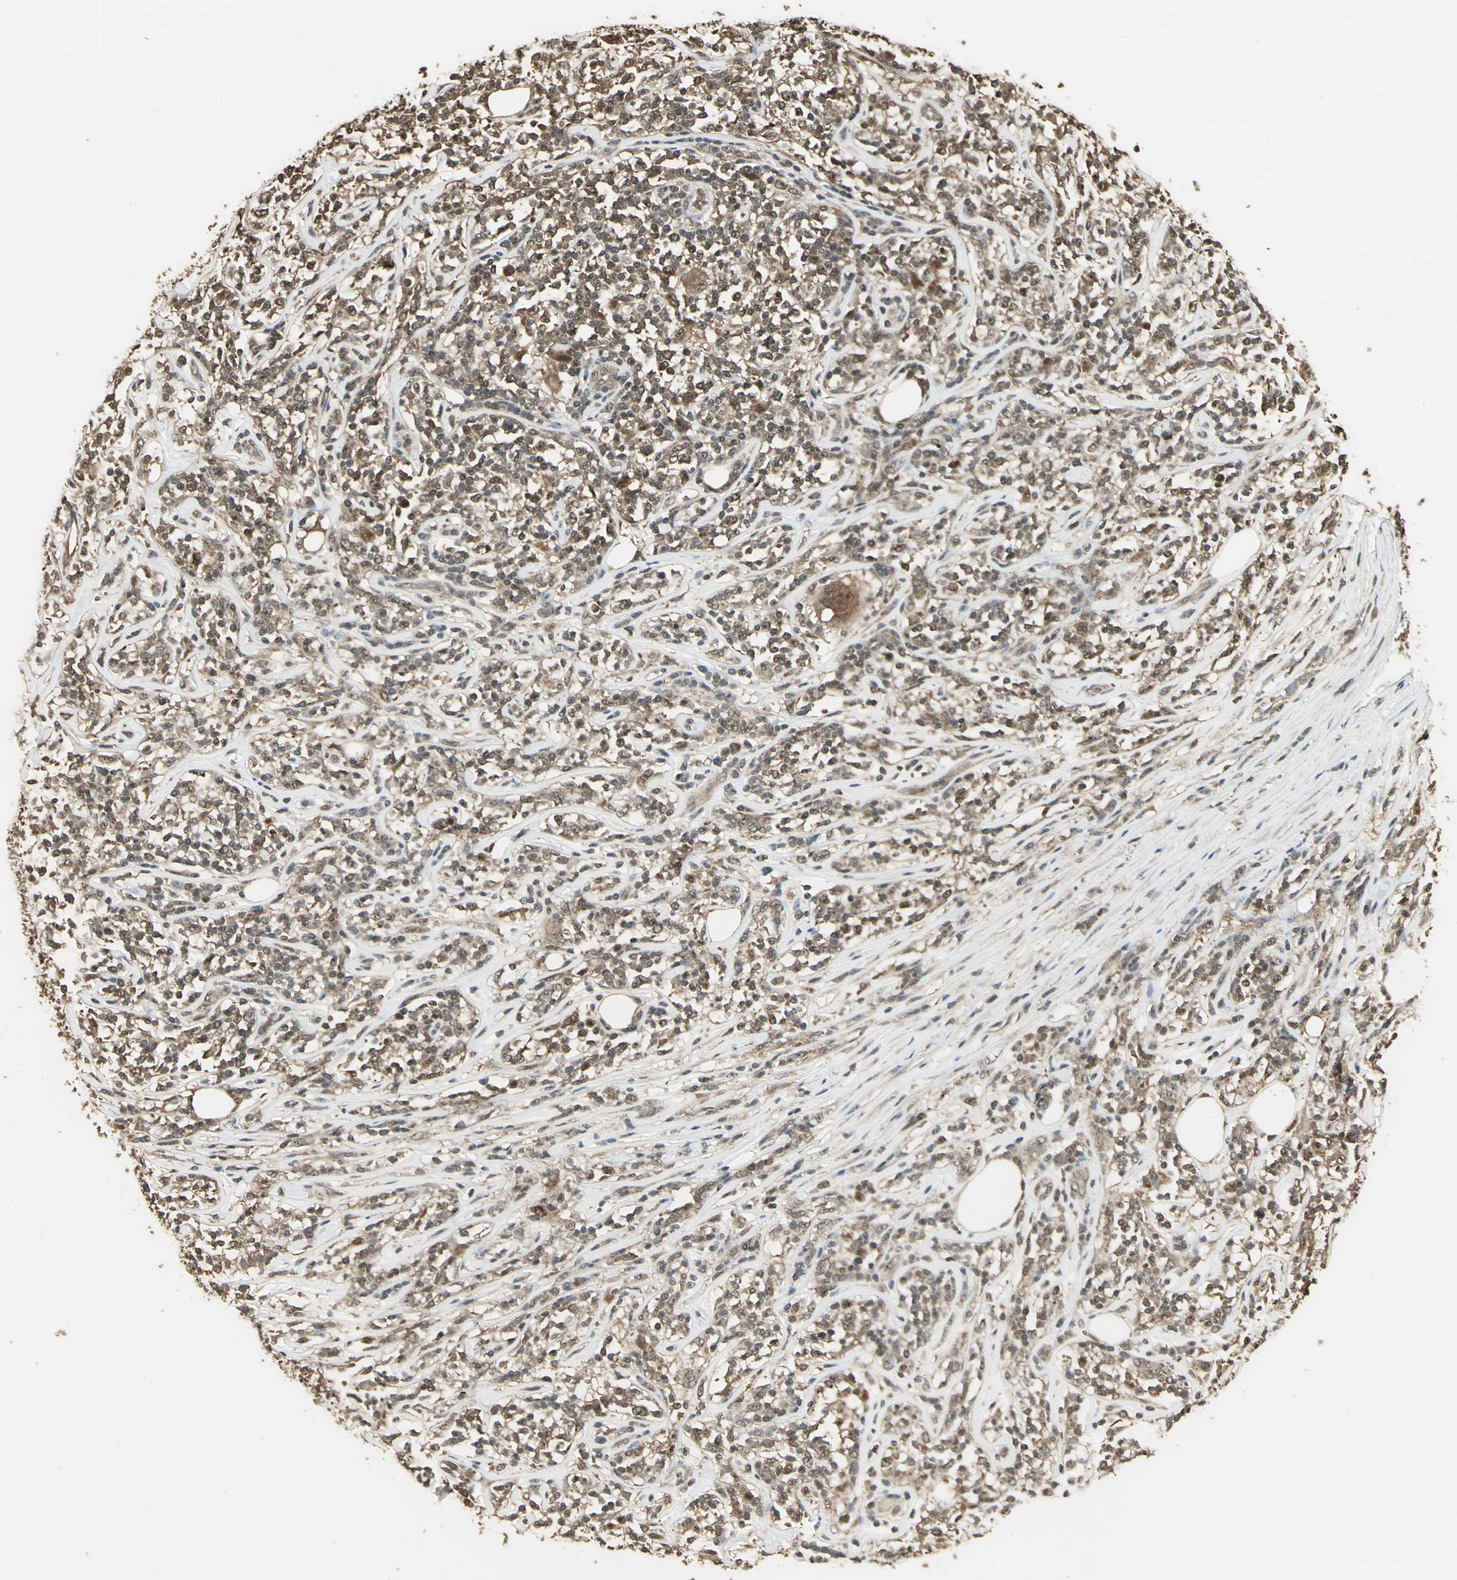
{"staining": {"intensity": "moderate", "quantity": ">75%", "location": "cytoplasmic/membranous"}, "tissue": "lymphoma", "cell_type": "Tumor cells", "image_type": "cancer", "snomed": [{"axis": "morphology", "description": "Malignant lymphoma, non-Hodgkin's type, High grade"}, {"axis": "topography", "description": "Lymph node"}], "caption": "Lymphoma stained with DAB (3,3'-diaminobenzidine) immunohistochemistry (IHC) demonstrates medium levels of moderate cytoplasmic/membranous staining in approximately >75% of tumor cells.", "gene": "UCHL5", "patient": {"sex": "female", "age": 84}}